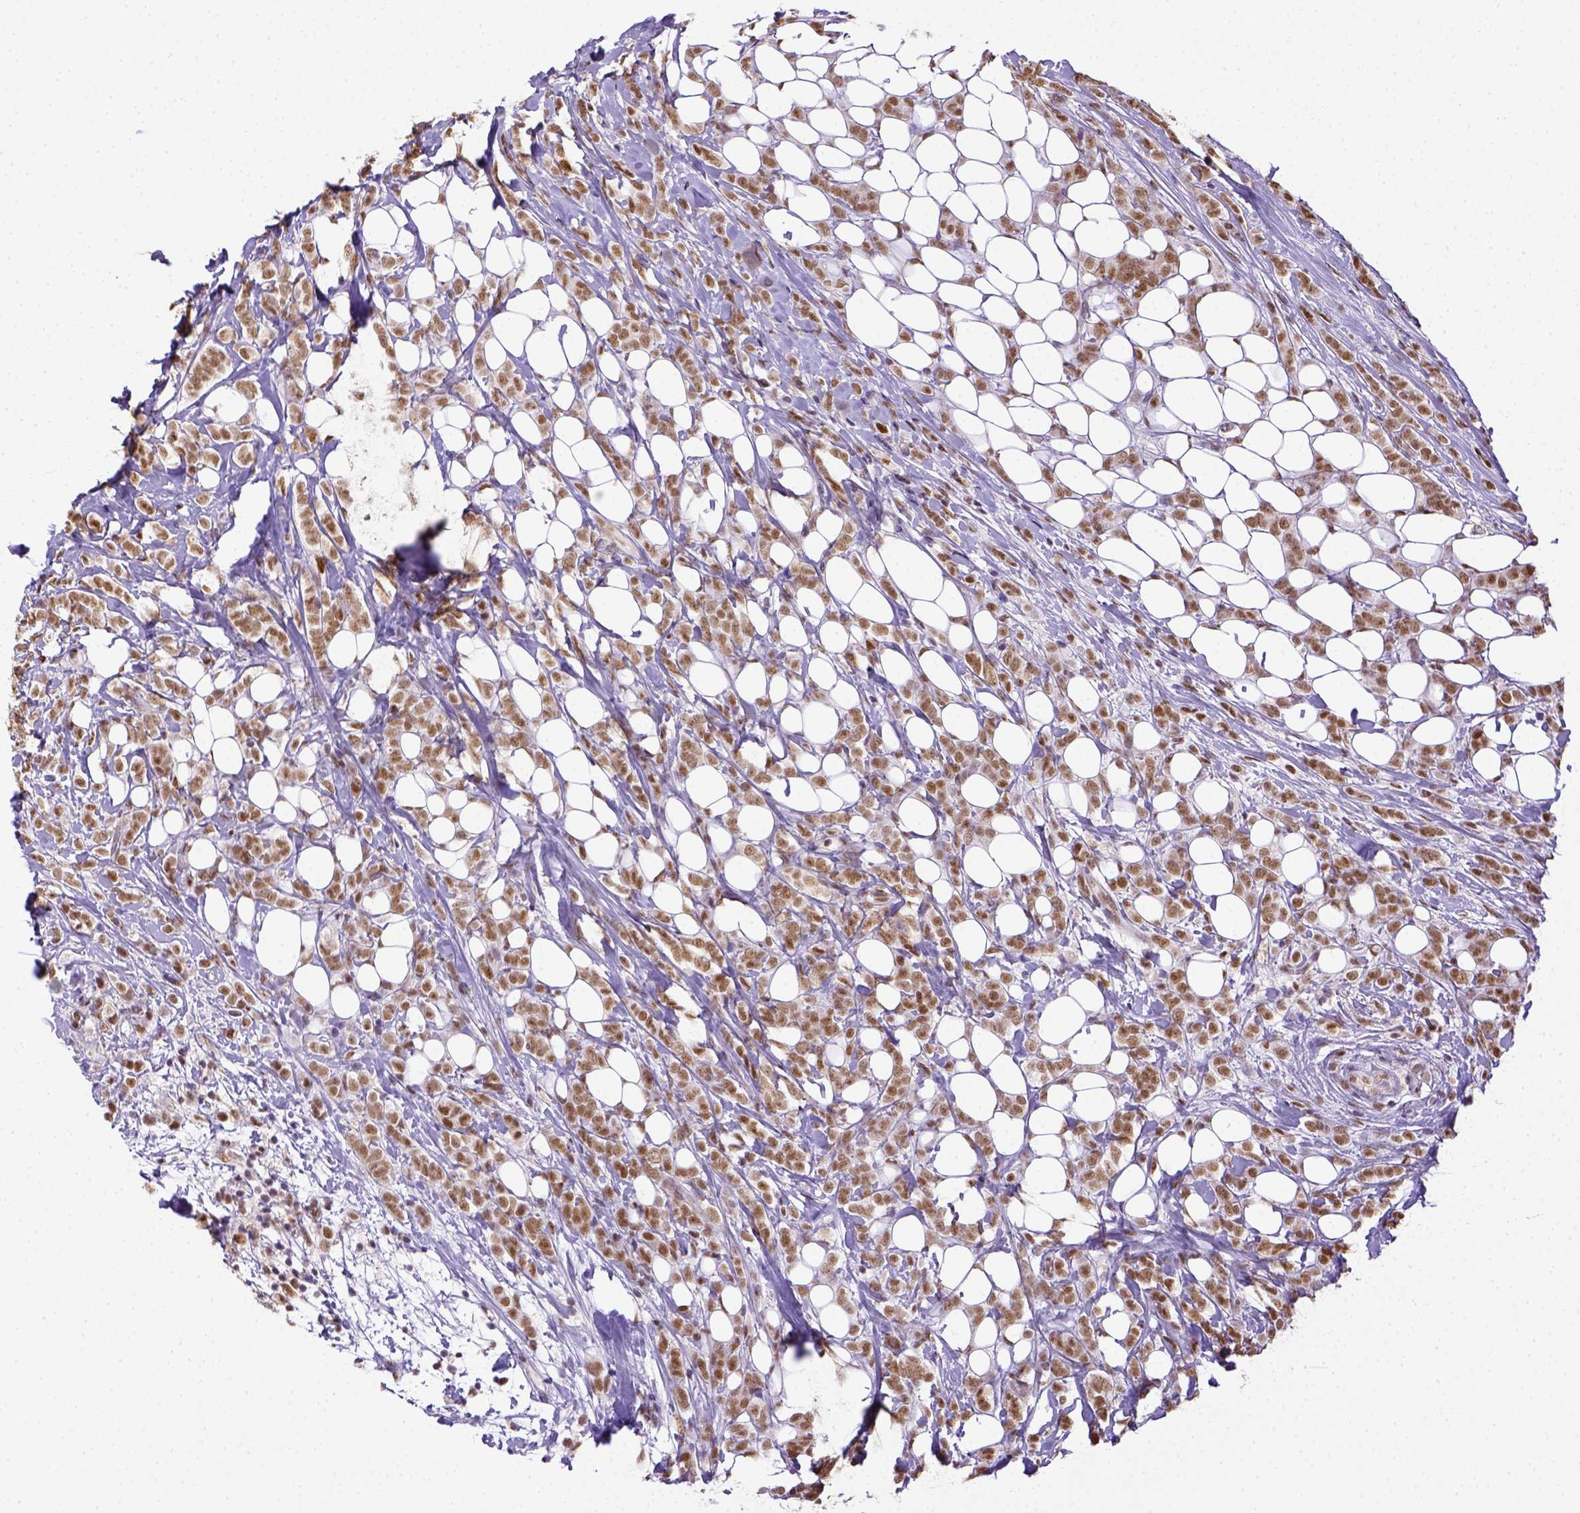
{"staining": {"intensity": "moderate", "quantity": ">75%", "location": "cytoplasmic/membranous"}, "tissue": "breast cancer", "cell_type": "Tumor cells", "image_type": "cancer", "snomed": [{"axis": "morphology", "description": "Lobular carcinoma"}, {"axis": "topography", "description": "Breast"}], "caption": "Immunohistochemical staining of human breast cancer (lobular carcinoma) displays medium levels of moderate cytoplasmic/membranous positivity in about >75% of tumor cells. The staining is performed using DAB brown chromogen to label protein expression. The nuclei are counter-stained blue using hematoxylin.", "gene": "ERCC1", "patient": {"sex": "female", "age": 49}}